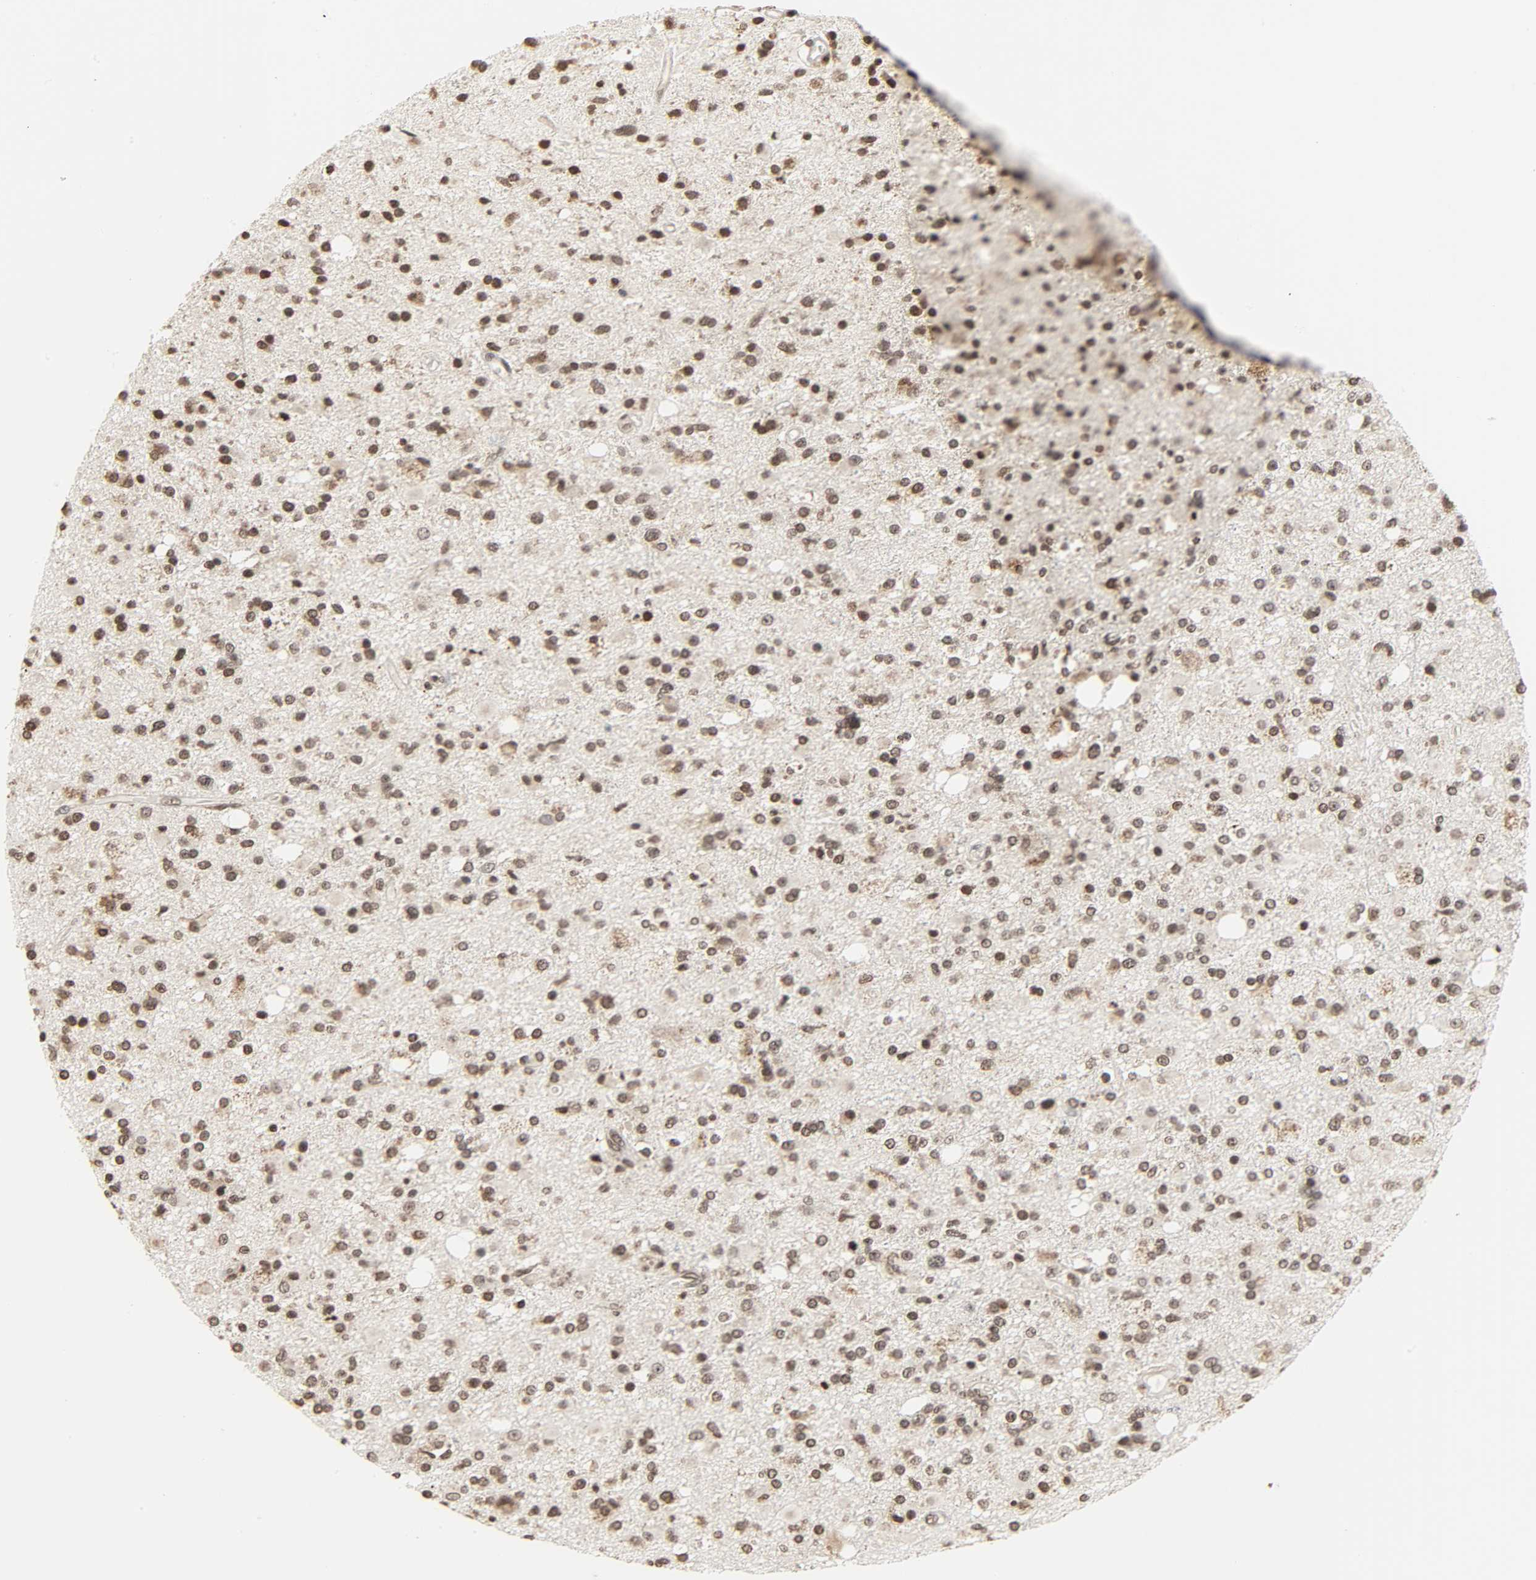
{"staining": {"intensity": "moderate", "quantity": "25%-75%", "location": "nuclear"}, "tissue": "glioma", "cell_type": "Tumor cells", "image_type": "cancer", "snomed": [{"axis": "morphology", "description": "Glioma, malignant, High grade"}, {"axis": "topography", "description": "Brain"}], "caption": "A high-resolution photomicrograph shows immunohistochemistry (IHC) staining of malignant glioma (high-grade), which reveals moderate nuclear staining in approximately 25%-75% of tumor cells.", "gene": "XRCC1", "patient": {"sex": "male", "age": 33}}